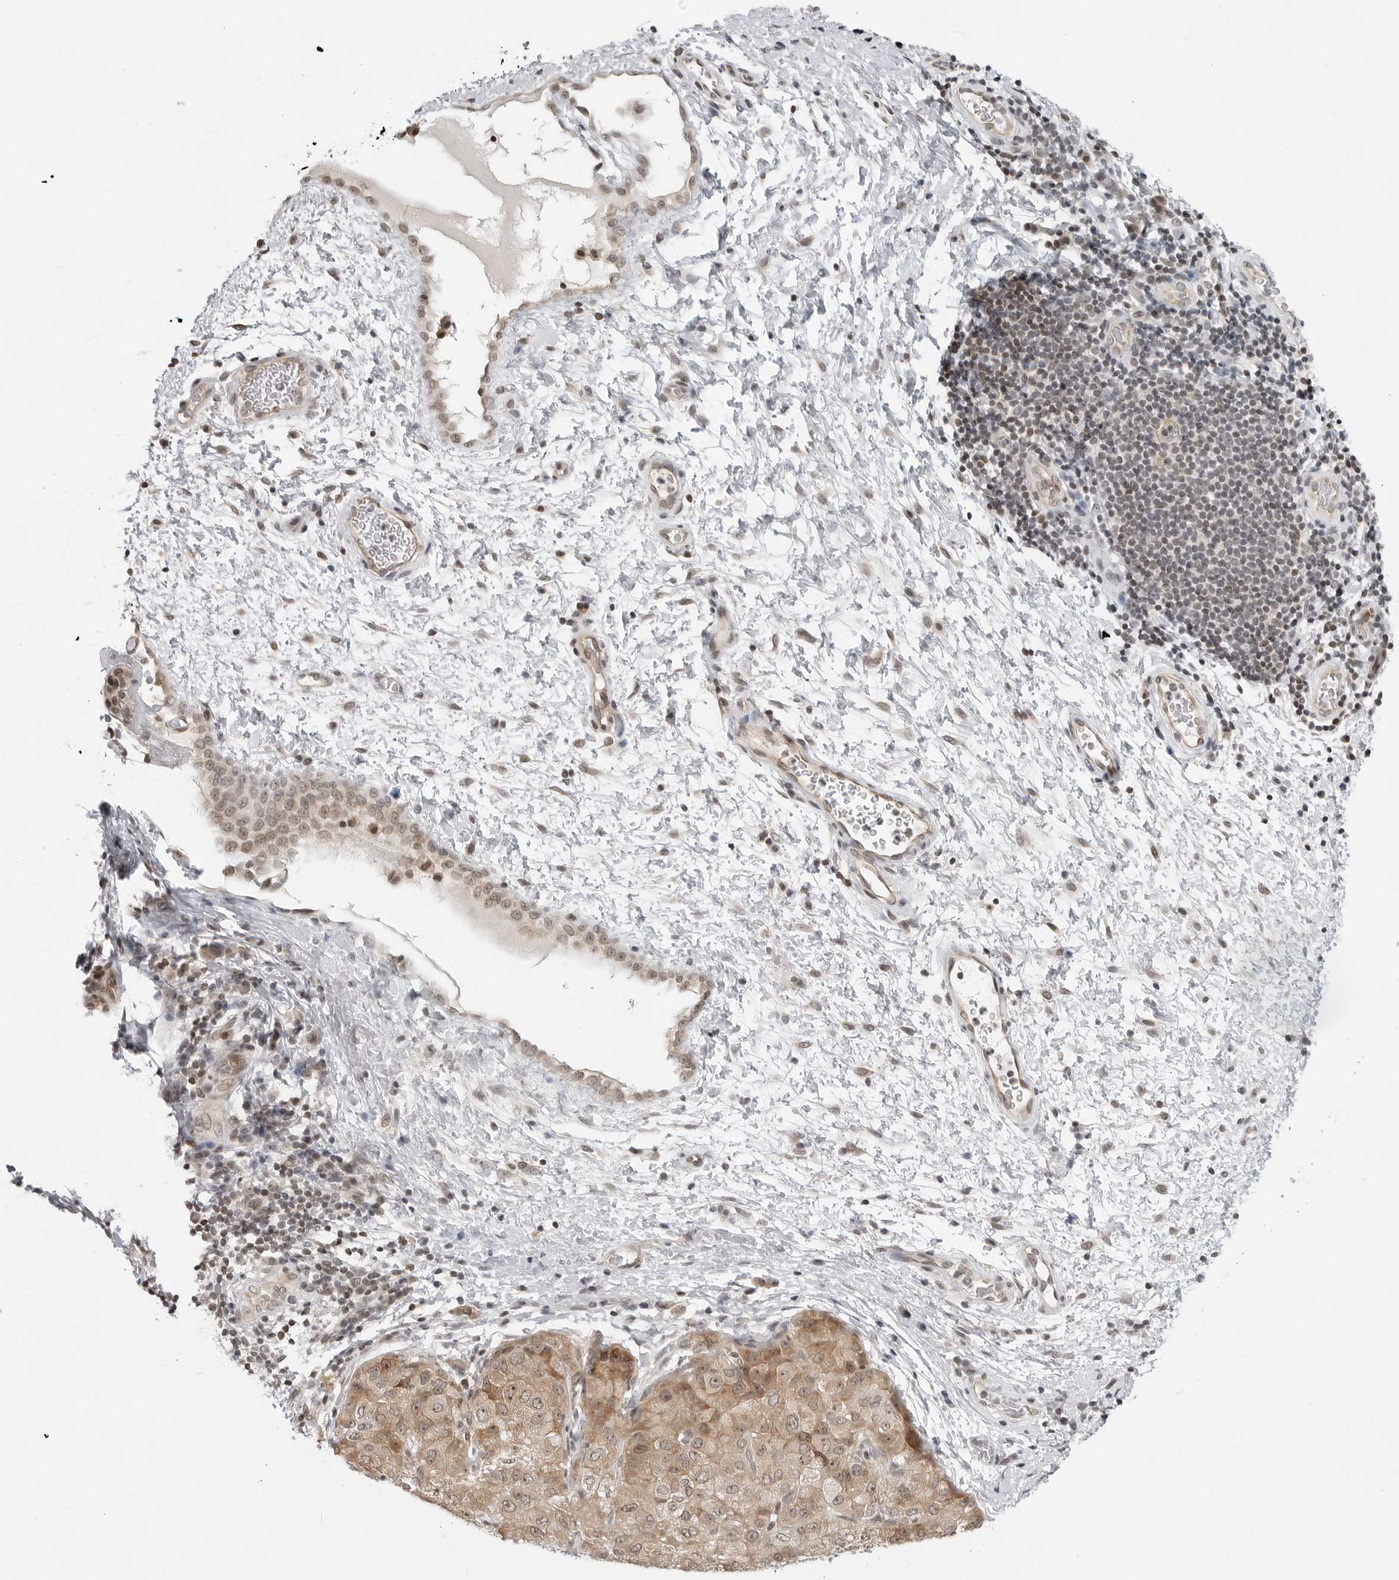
{"staining": {"intensity": "moderate", "quantity": ">75%", "location": "cytoplasmic/membranous,nuclear"}, "tissue": "liver cancer", "cell_type": "Tumor cells", "image_type": "cancer", "snomed": [{"axis": "morphology", "description": "Carcinoma, Hepatocellular, NOS"}, {"axis": "topography", "description": "Liver"}], "caption": "This is an image of IHC staining of liver cancer (hepatocellular carcinoma), which shows moderate expression in the cytoplasmic/membranous and nuclear of tumor cells.", "gene": "C8orf33", "patient": {"sex": "male", "age": 80}}